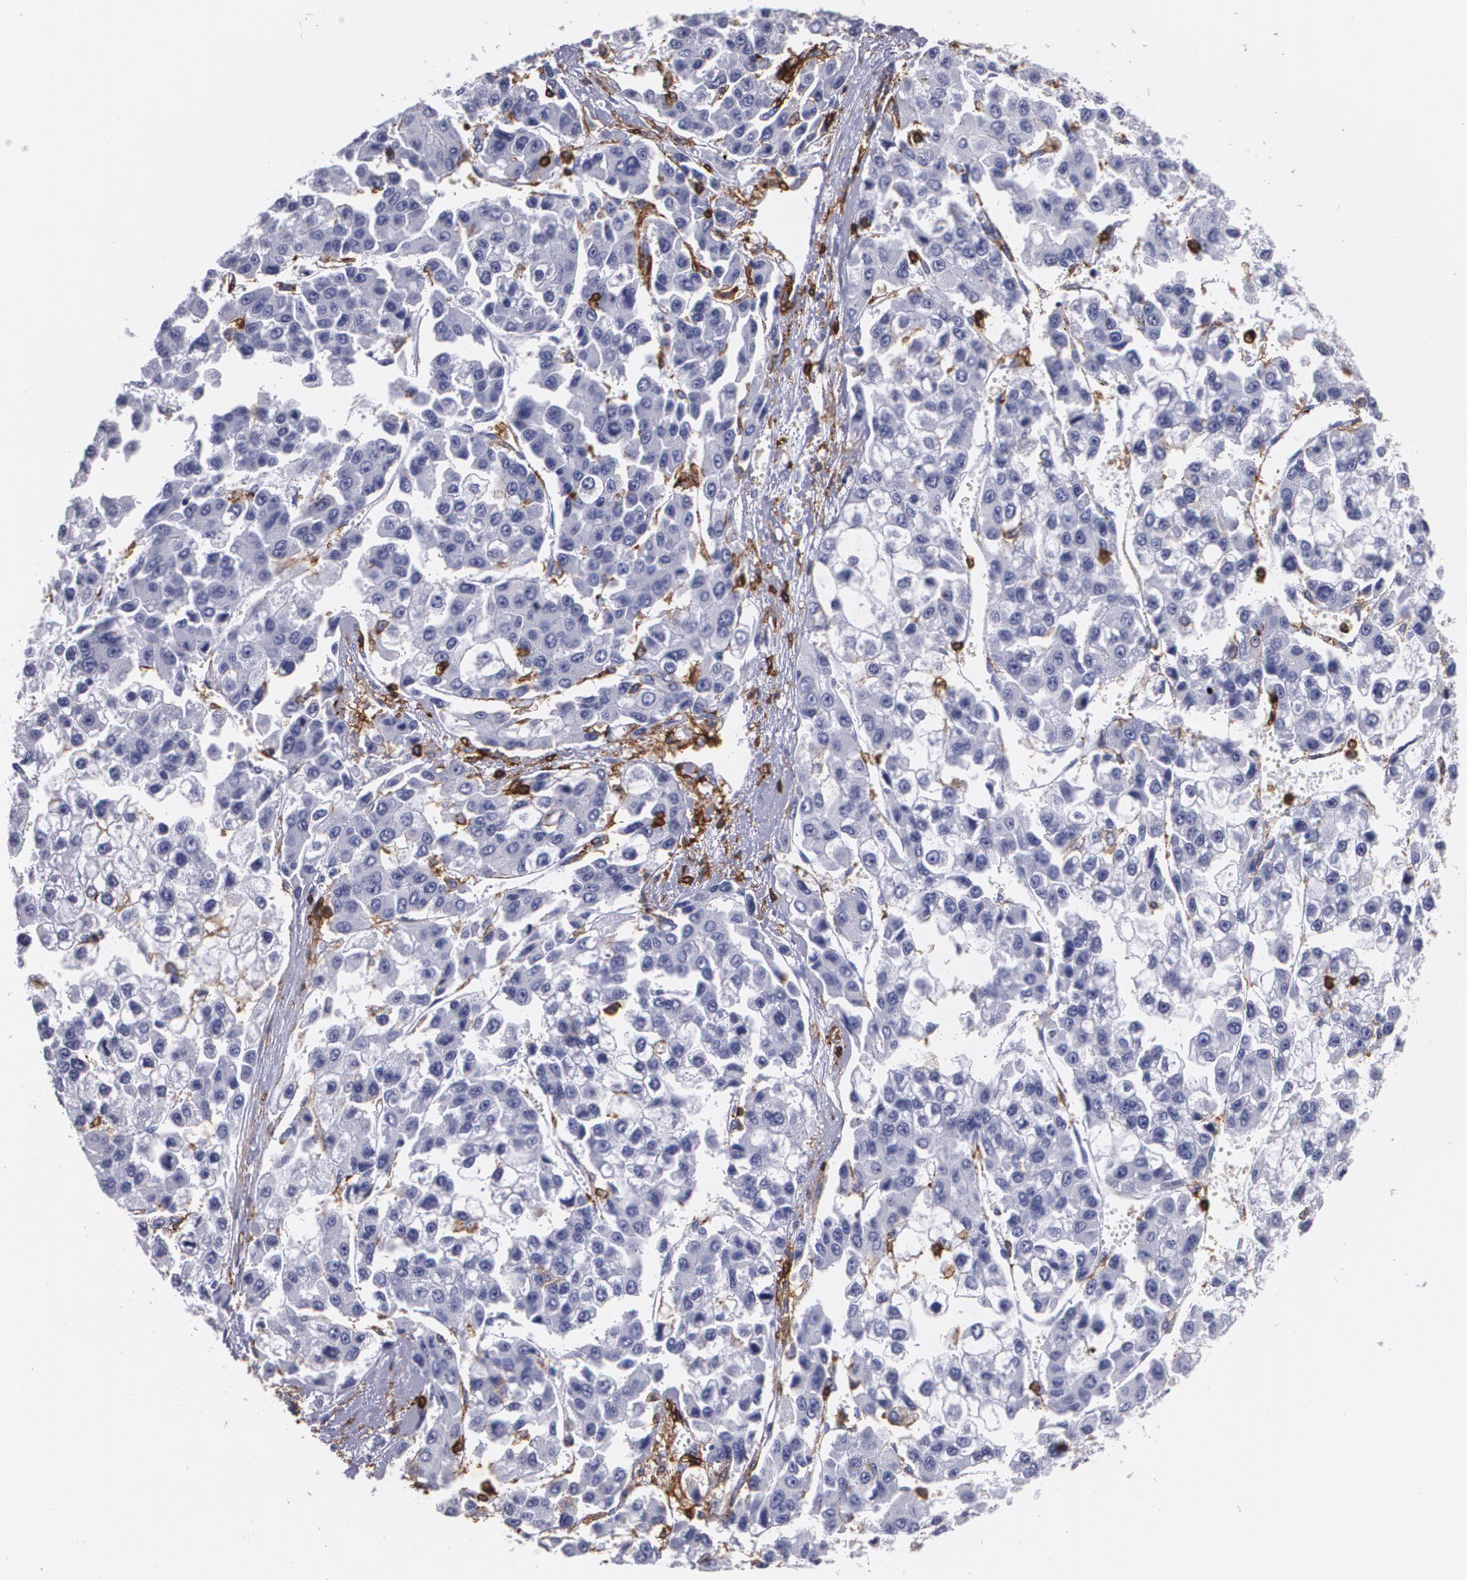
{"staining": {"intensity": "negative", "quantity": "none", "location": "none"}, "tissue": "liver cancer", "cell_type": "Tumor cells", "image_type": "cancer", "snomed": [{"axis": "morphology", "description": "Carcinoma, Hepatocellular, NOS"}, {"axis": "topography", "description": "Liver"}], "caption": "A histopathology image of liver hepatocellular carcinoma stained for a protein demonstrates no brown staining in tumor cells.", "gene": "PTPRC", "patient": {"sex": "female", "age": 66}}